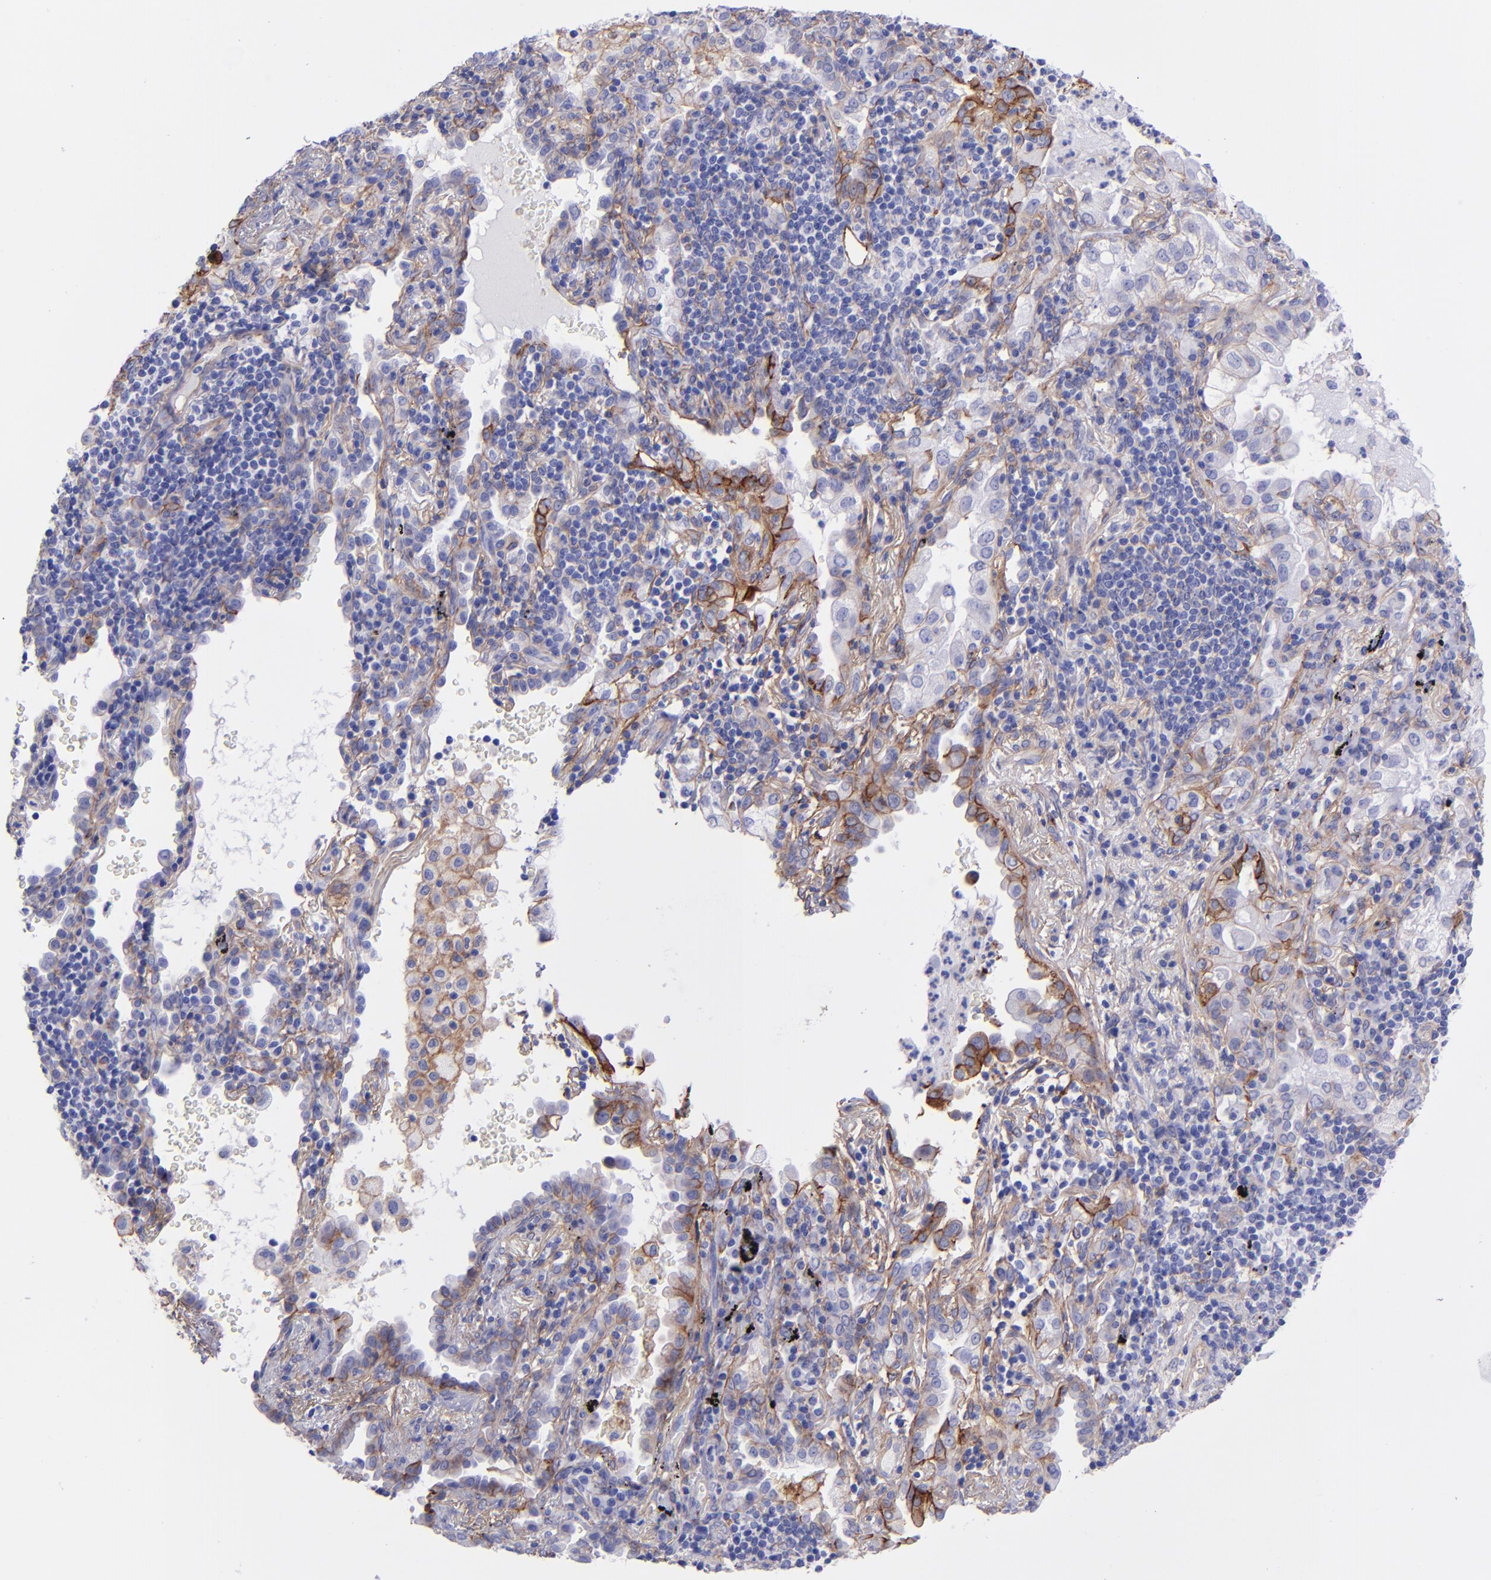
{"staining": {"intensity": "moderate", "quantity": "<25%", "location": "cytoplasmic/membranous"}, "tissue": "lung cancer", "cell_type": "Tumor cells", "image_type": "cancer", "snomed": [{"axis": "morphology", "description": "Adenocarcinoma, NOS"}, {"axis": "topography", "description": "Lung"}], "caption": "Lung cancer (adenocarcinoma) was stained to show a protein in brown. There is low levels of moderate cytoplasmic/membranous positivity in approximately <25% of tumor cells.", "gene": "ITGAV", "patient": {"sex": "female", "age": 50}}